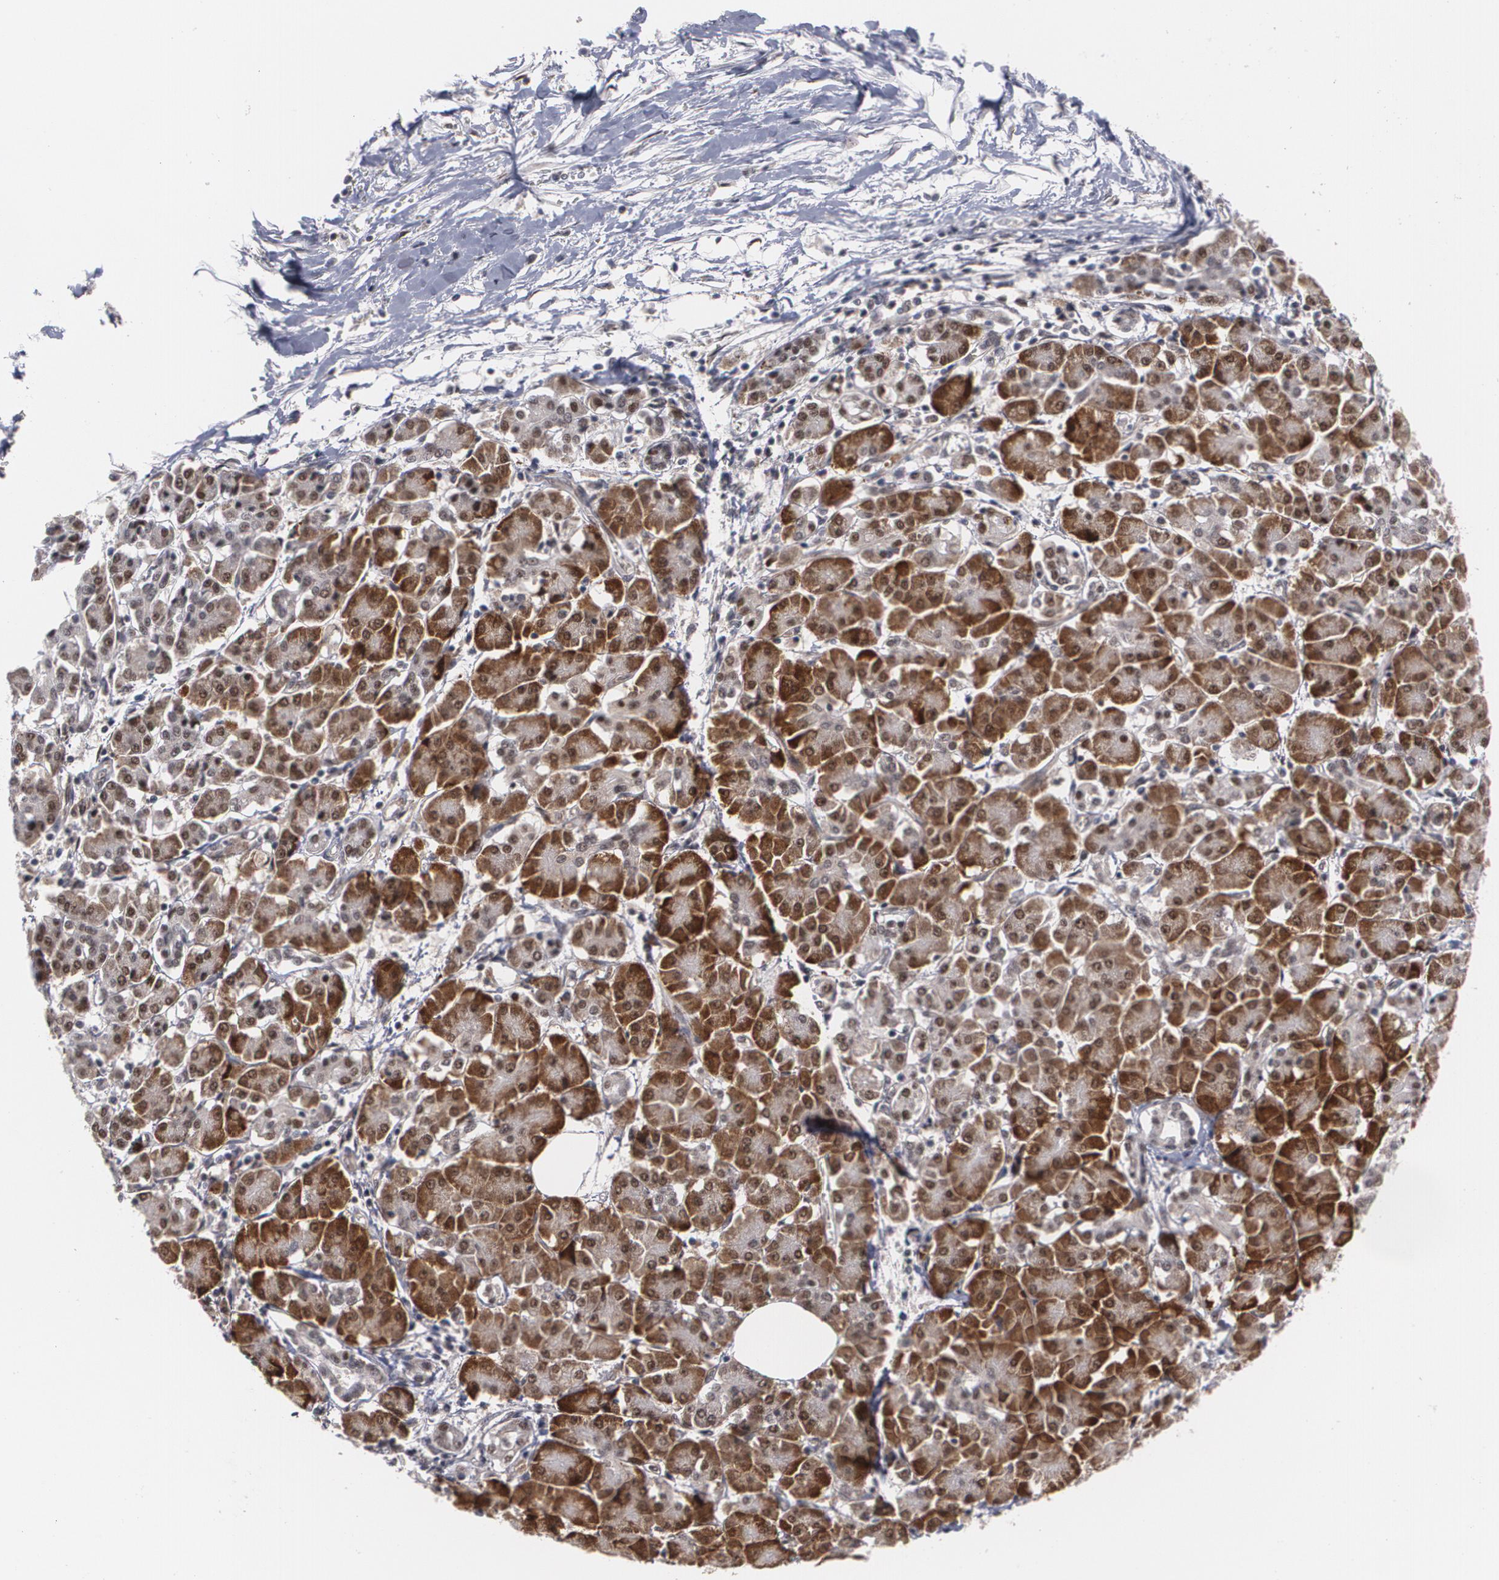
{"staining": {"intensity": "moderate", "quantity": ">75%", "location": "nuclear"}, "tissue": "pancreatic cancer", "cell_type": "Tumor cells", "image_type": "cancer", "snomed": [{"axis": "morphology", "description": "Adenocarcinoma, NOS"}, {"axis": "topography", "description": "Pancreas"}], "caption": "This micrograph shows immunohistochemistry staining of pancreatic adenocarcinoma, with medium moderate nuclear positivity in approximately >75% of tumor cells.", "gene": "INTS6", "patient": {"sex": "female", "age": 57}}